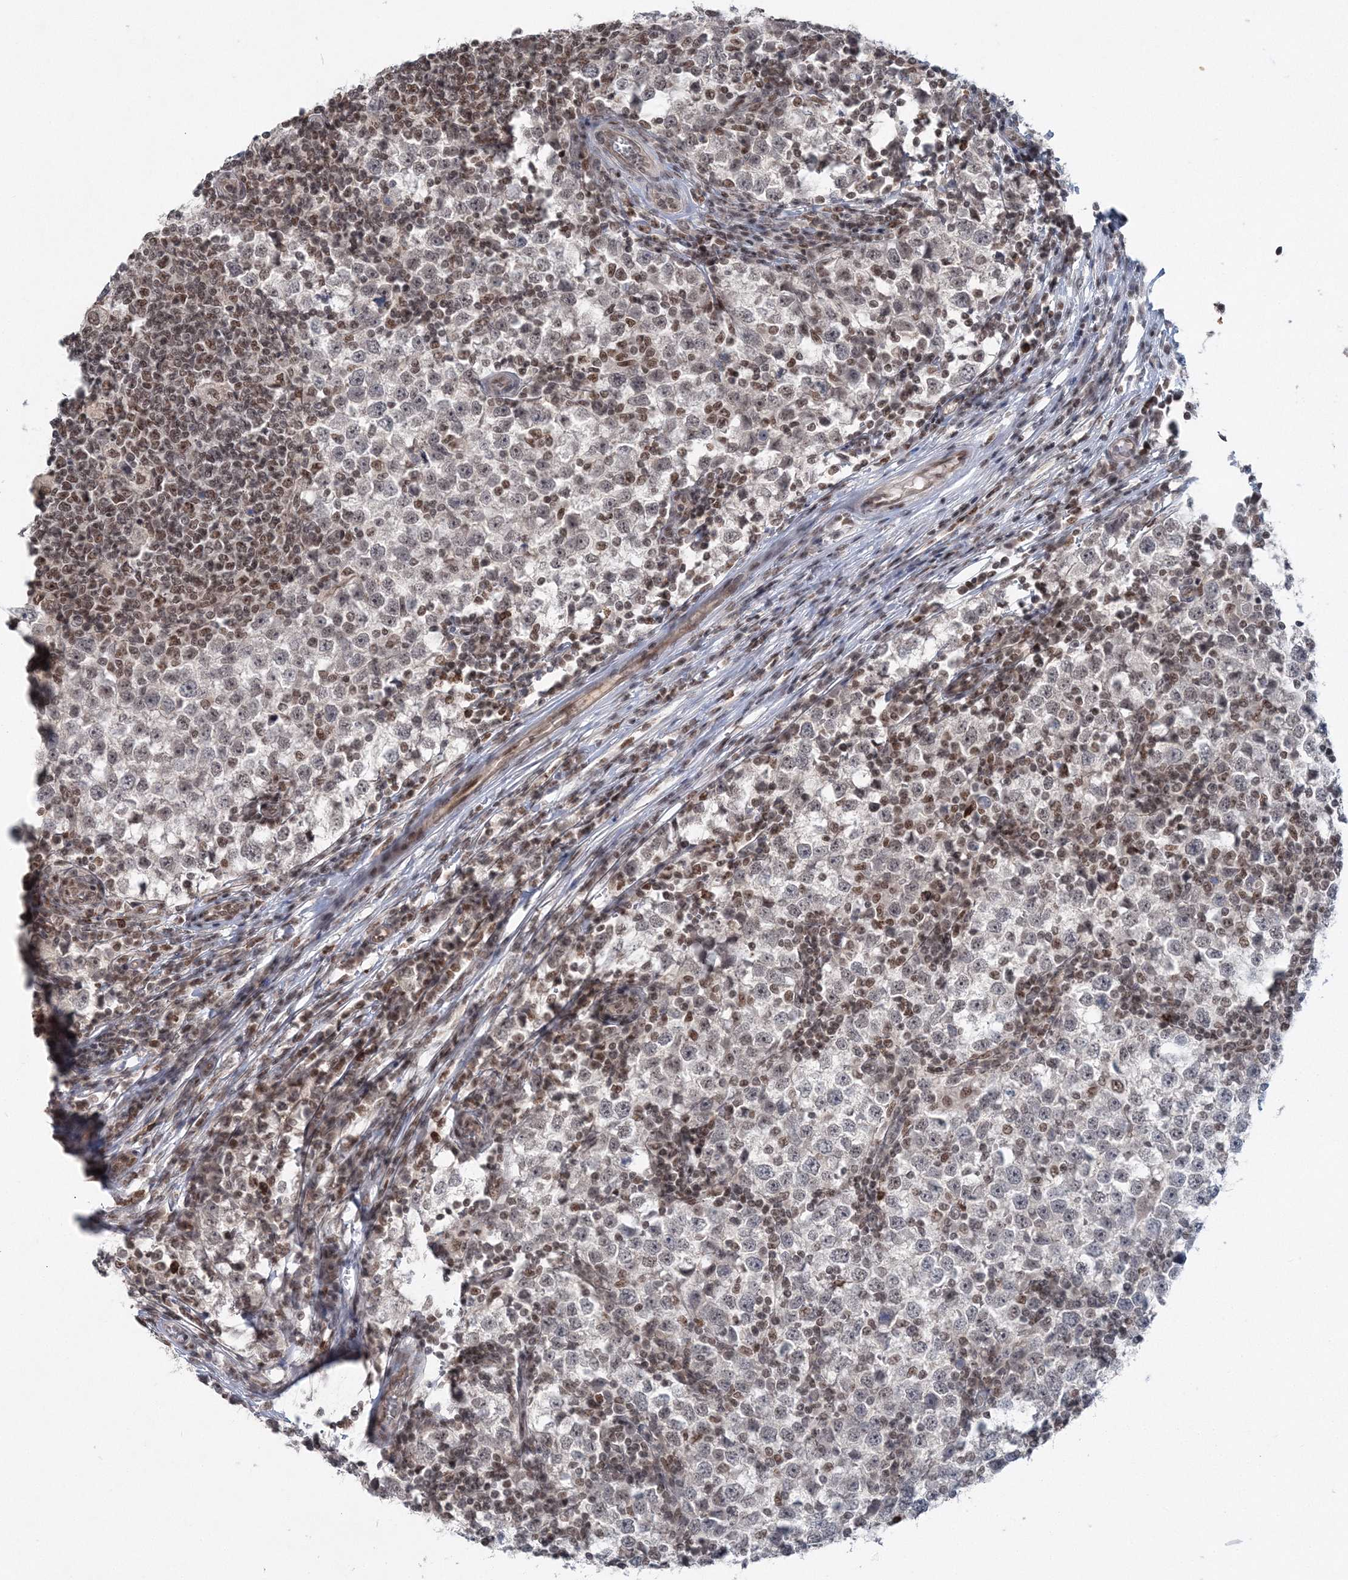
{"staining": {"intensity": "weak", "quantity": "<25%", "location": "nuclear"}, "tissue": "testis cancer", "cell_type": "Tumor cells", "image_type": "cancer", "snomed": [{"axis": "morphology", "description": "Seminoma, NOS"}, {"axis": "topography", "description": "Testis"}], "caption": "Testis cancer (seminoma) was stained to show a protein in brown. There is no significant expression in tumor cells. (DAB (3,3'-diaminobenzidine) immunohistochemistry (IHC) with hematoxylin counter stain).", "gene": "PDS5A", "patient": {"sex": "male", "age": 65}}